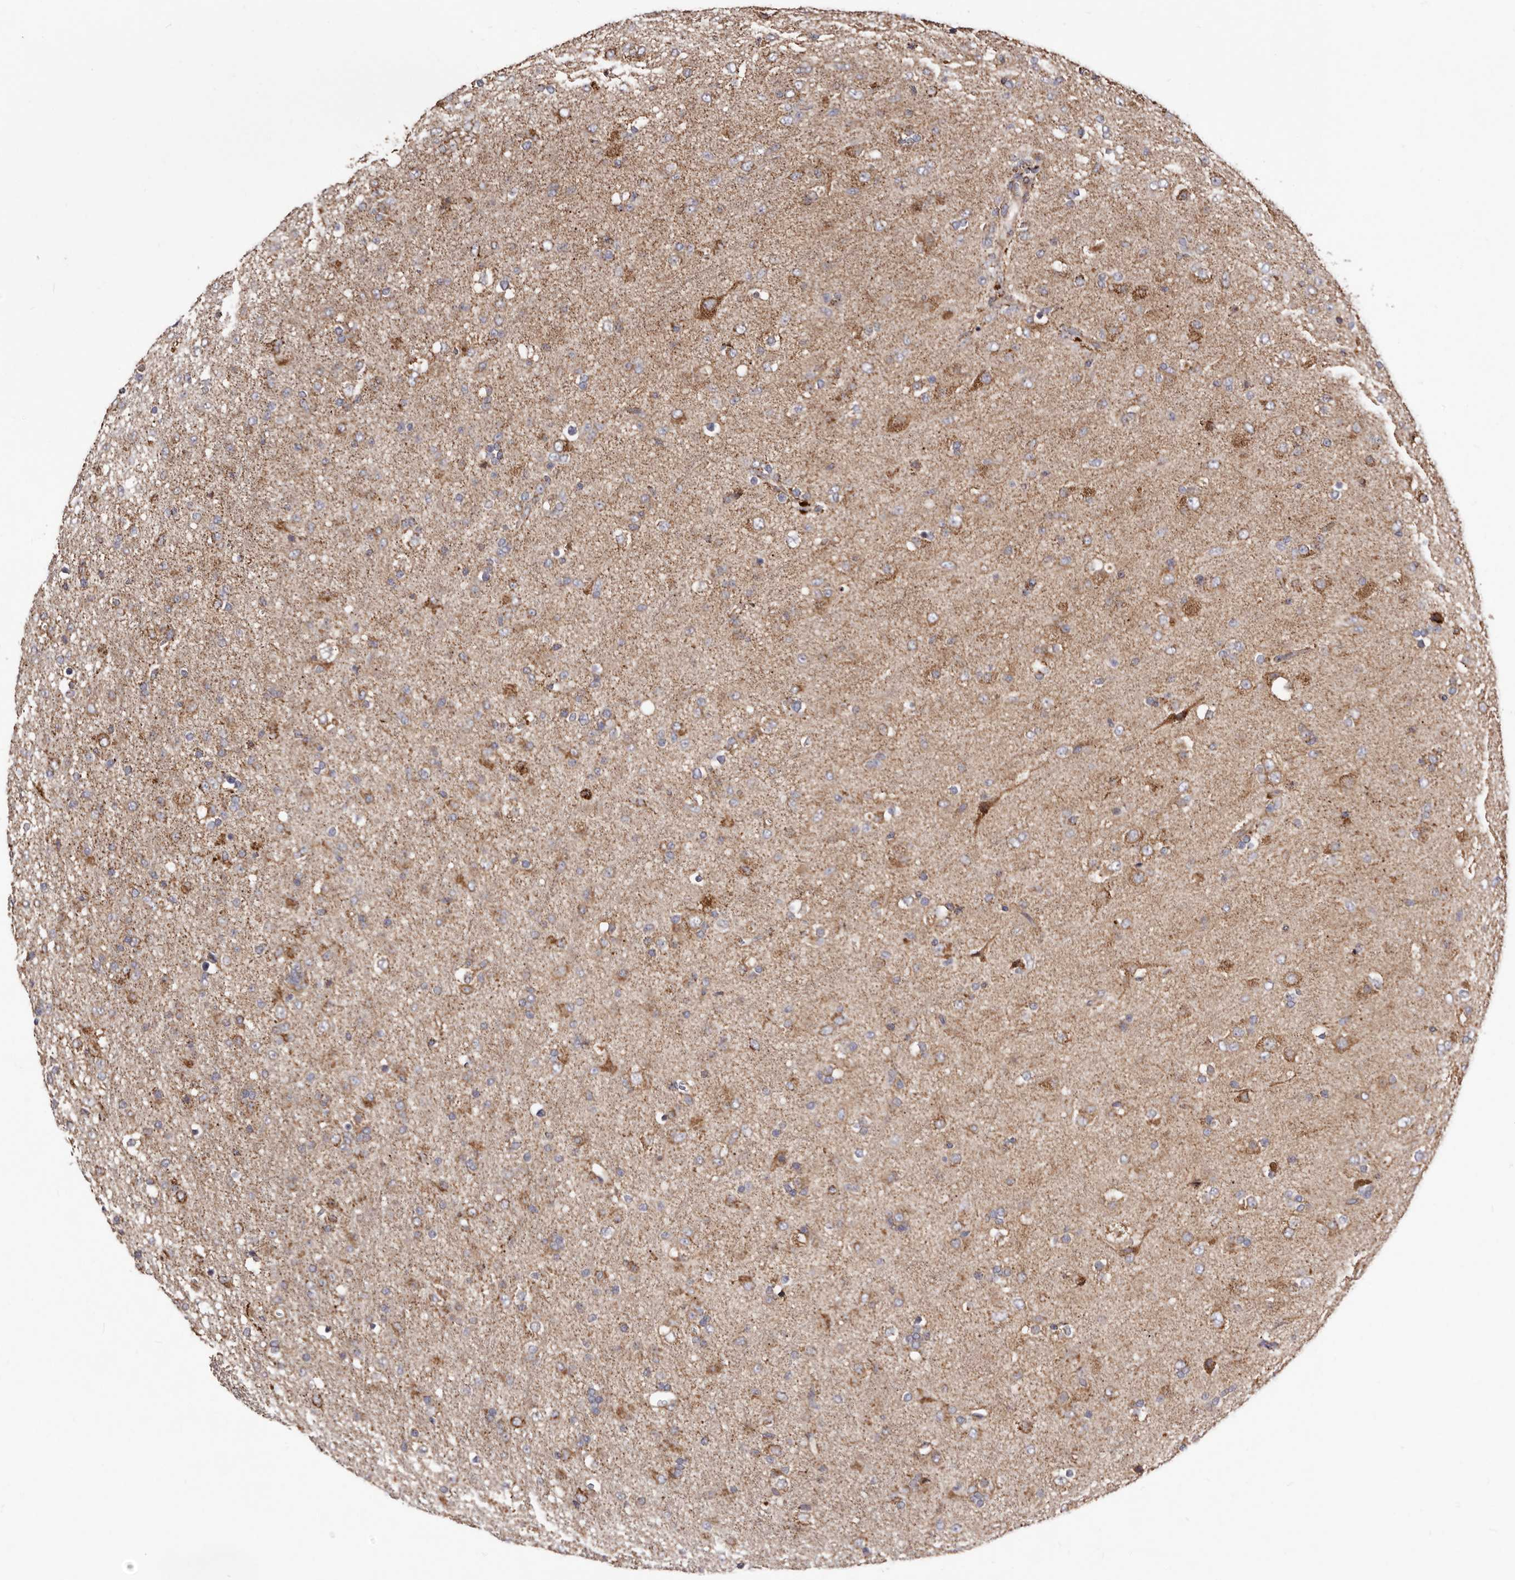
{"staining": {"intensity": "moderate", "quantity": "25%-75%", "location": "cytoplasmic/membranous"}, "tissue": "glioma", "cell_type": "Tumor cells", "image_type": "cancer", "snomed": [{"axis": "morphology", "description": "Glioma, malignant, Low grade"}, {"axis": "topography", "description": "Brain"}], "caption": "Tumor cells exhibit moderate cytoplasmic/membranous staining in approximately 25%-75% of cells in malignant glioma (low-grade). Immunohistochemistry stains the protein of interest in brown and the nuclei are stained blue.", "gene": "LUZP1", "patient": {"sex": "male", "age": 65}}